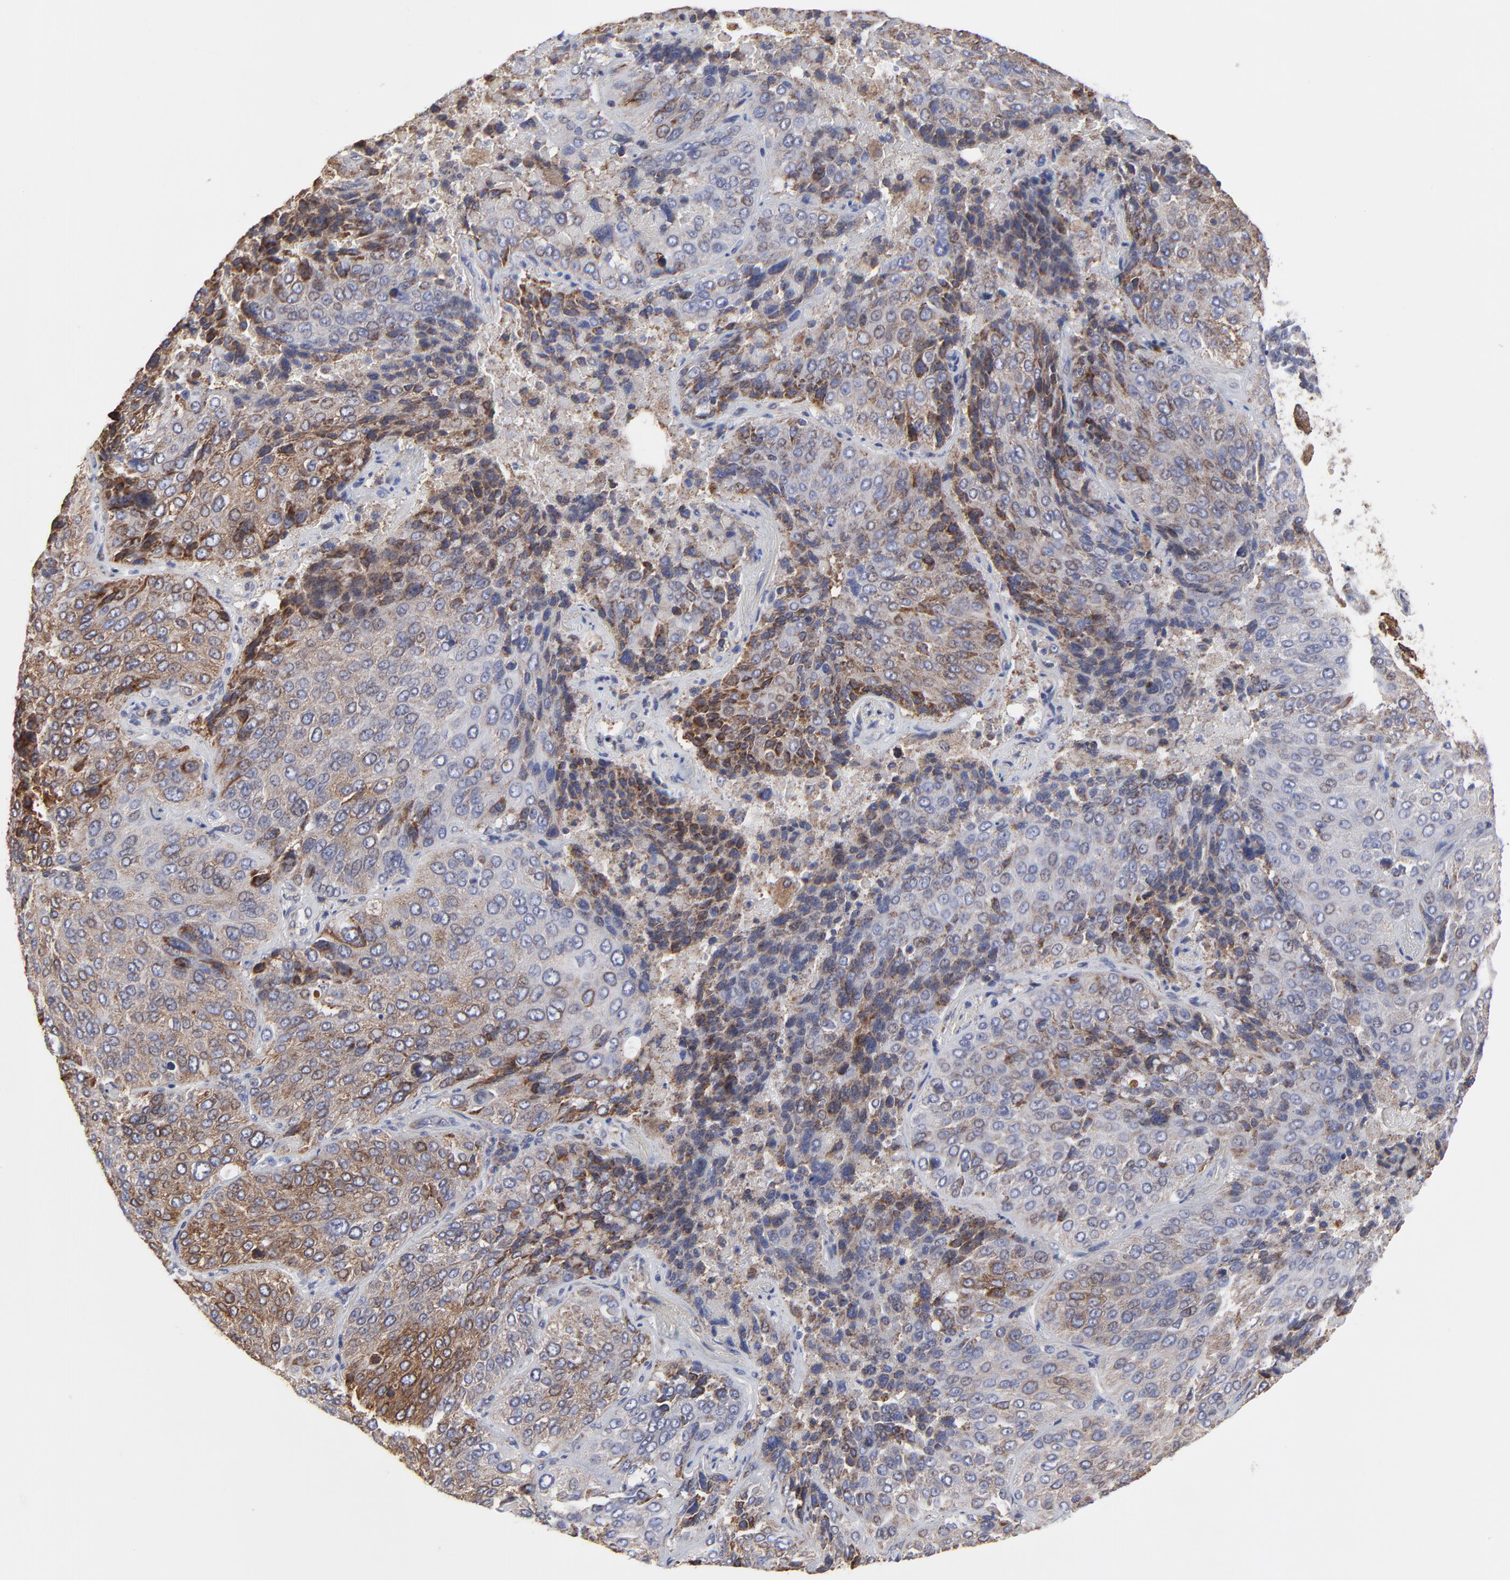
{"staining": {"intensity": "weak", "quantity": "<25%", "location": "cytoplasmic/membranous"}, "tissue": "lung cancer", "cell_type": "Tumor cells", "image_type": "cancer", "snomed": [{"axis": "morphology", "description": "Squamous cell carcinoma, NOS"}, {"axis": "topography", "description": "Lung"}], "caption": "Immunohistochemistry (IHC) image of human squamous cell carcinoma (lung) stained for a protein (brown), which shows no expression in tumor cells.", "gene": "ZNF550", "patient": {"sex": "male", "age": 54}}